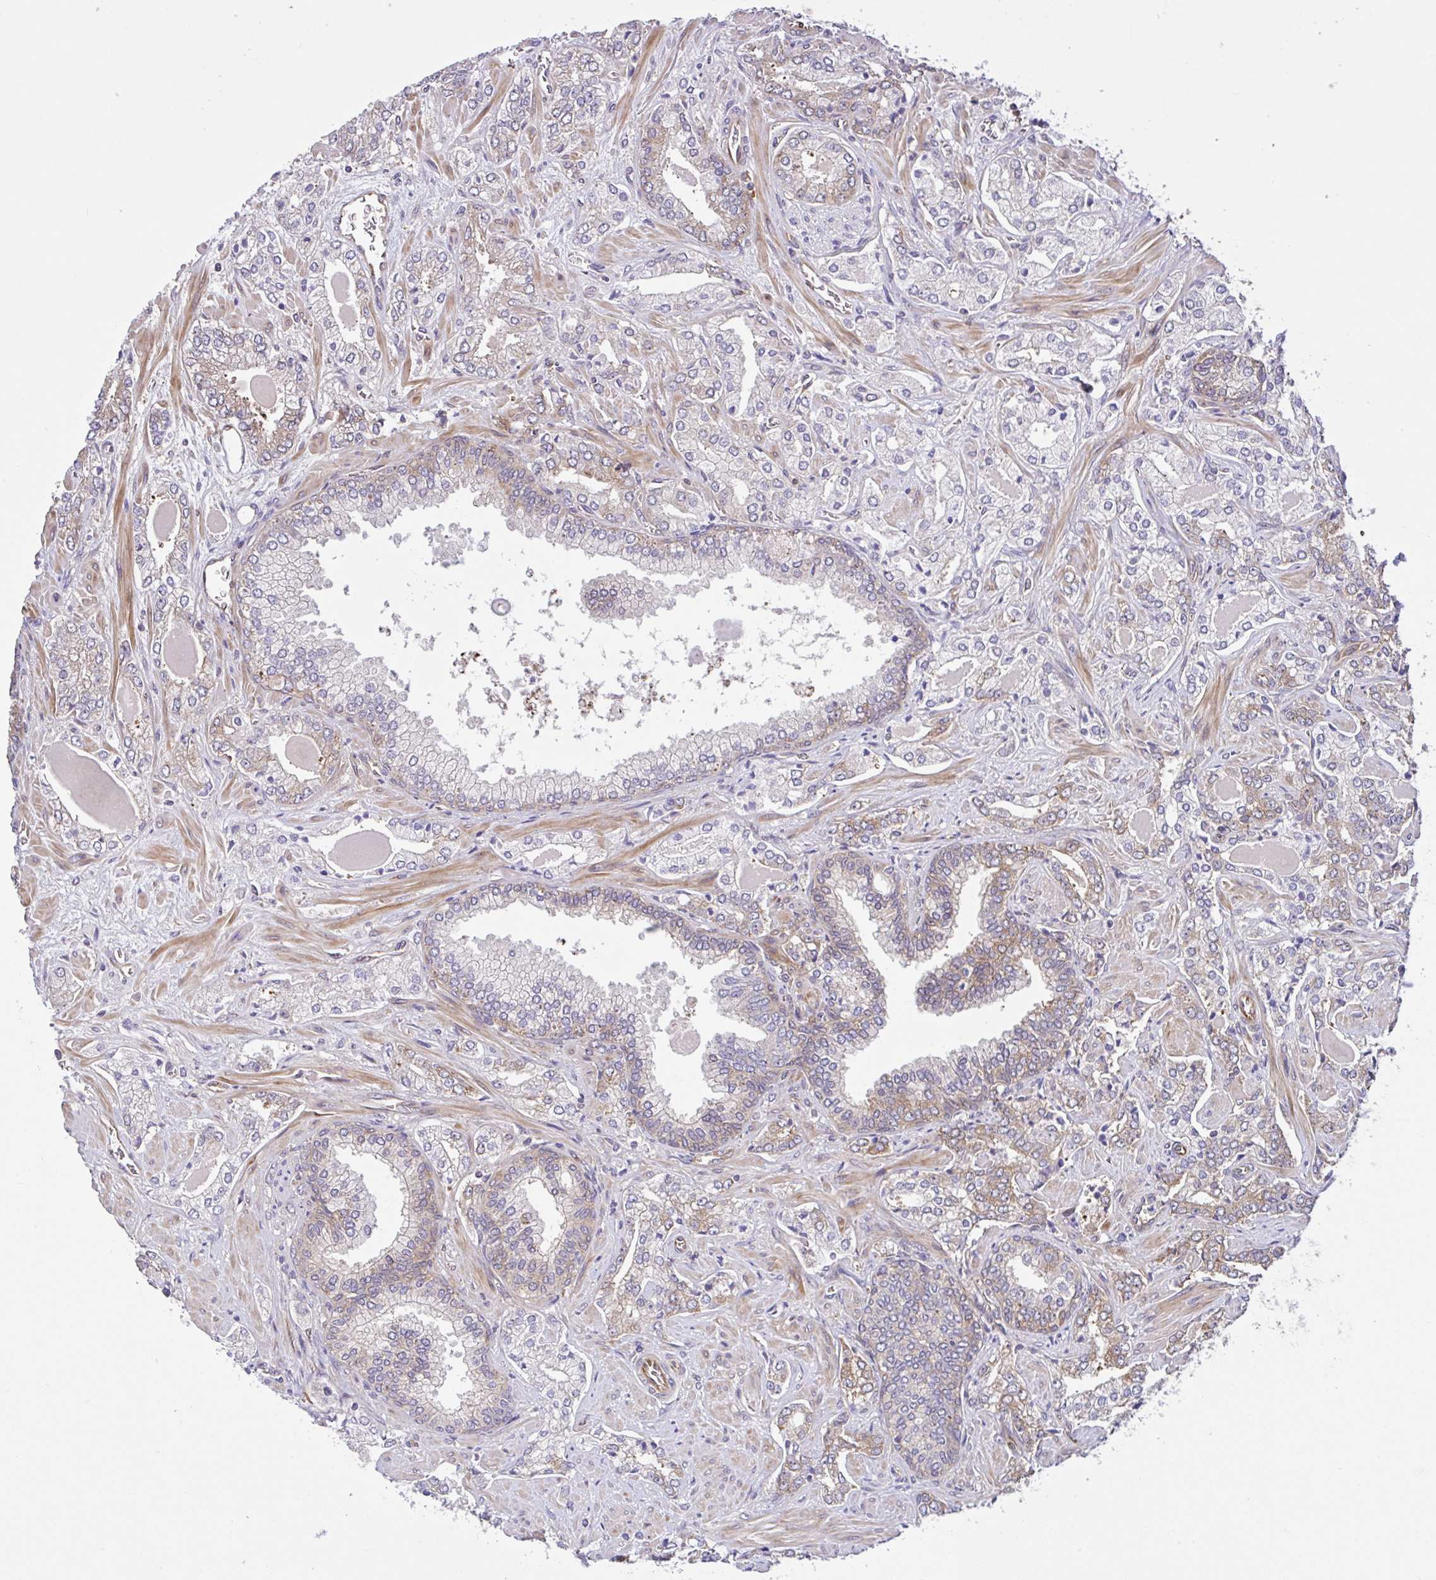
{"staining": {"intensity": "moderate", "quantity": "25%-75%", "location": "cytoplasmic/membranous"}, "tissue": "prostate cancer", "cell_type": "Tumor cells", "image_type": "cancer", "snomed": [{"axis": "morphology", "description": "Adenocarcinoma, High grade"}, {"axis": "topography", "description": "Prostate"}], "caption": "High-magnification brightfield microscopy of prostate cancer stained with DAB (brown) and counterstained with hematoxylin (blue). tumor cells exhibit moderate cytoplasmic/membranous positivity is seen in about25%-75% of cells.", "gene": "NTPCR", "patient": {"sex": "male", "age": 60}}